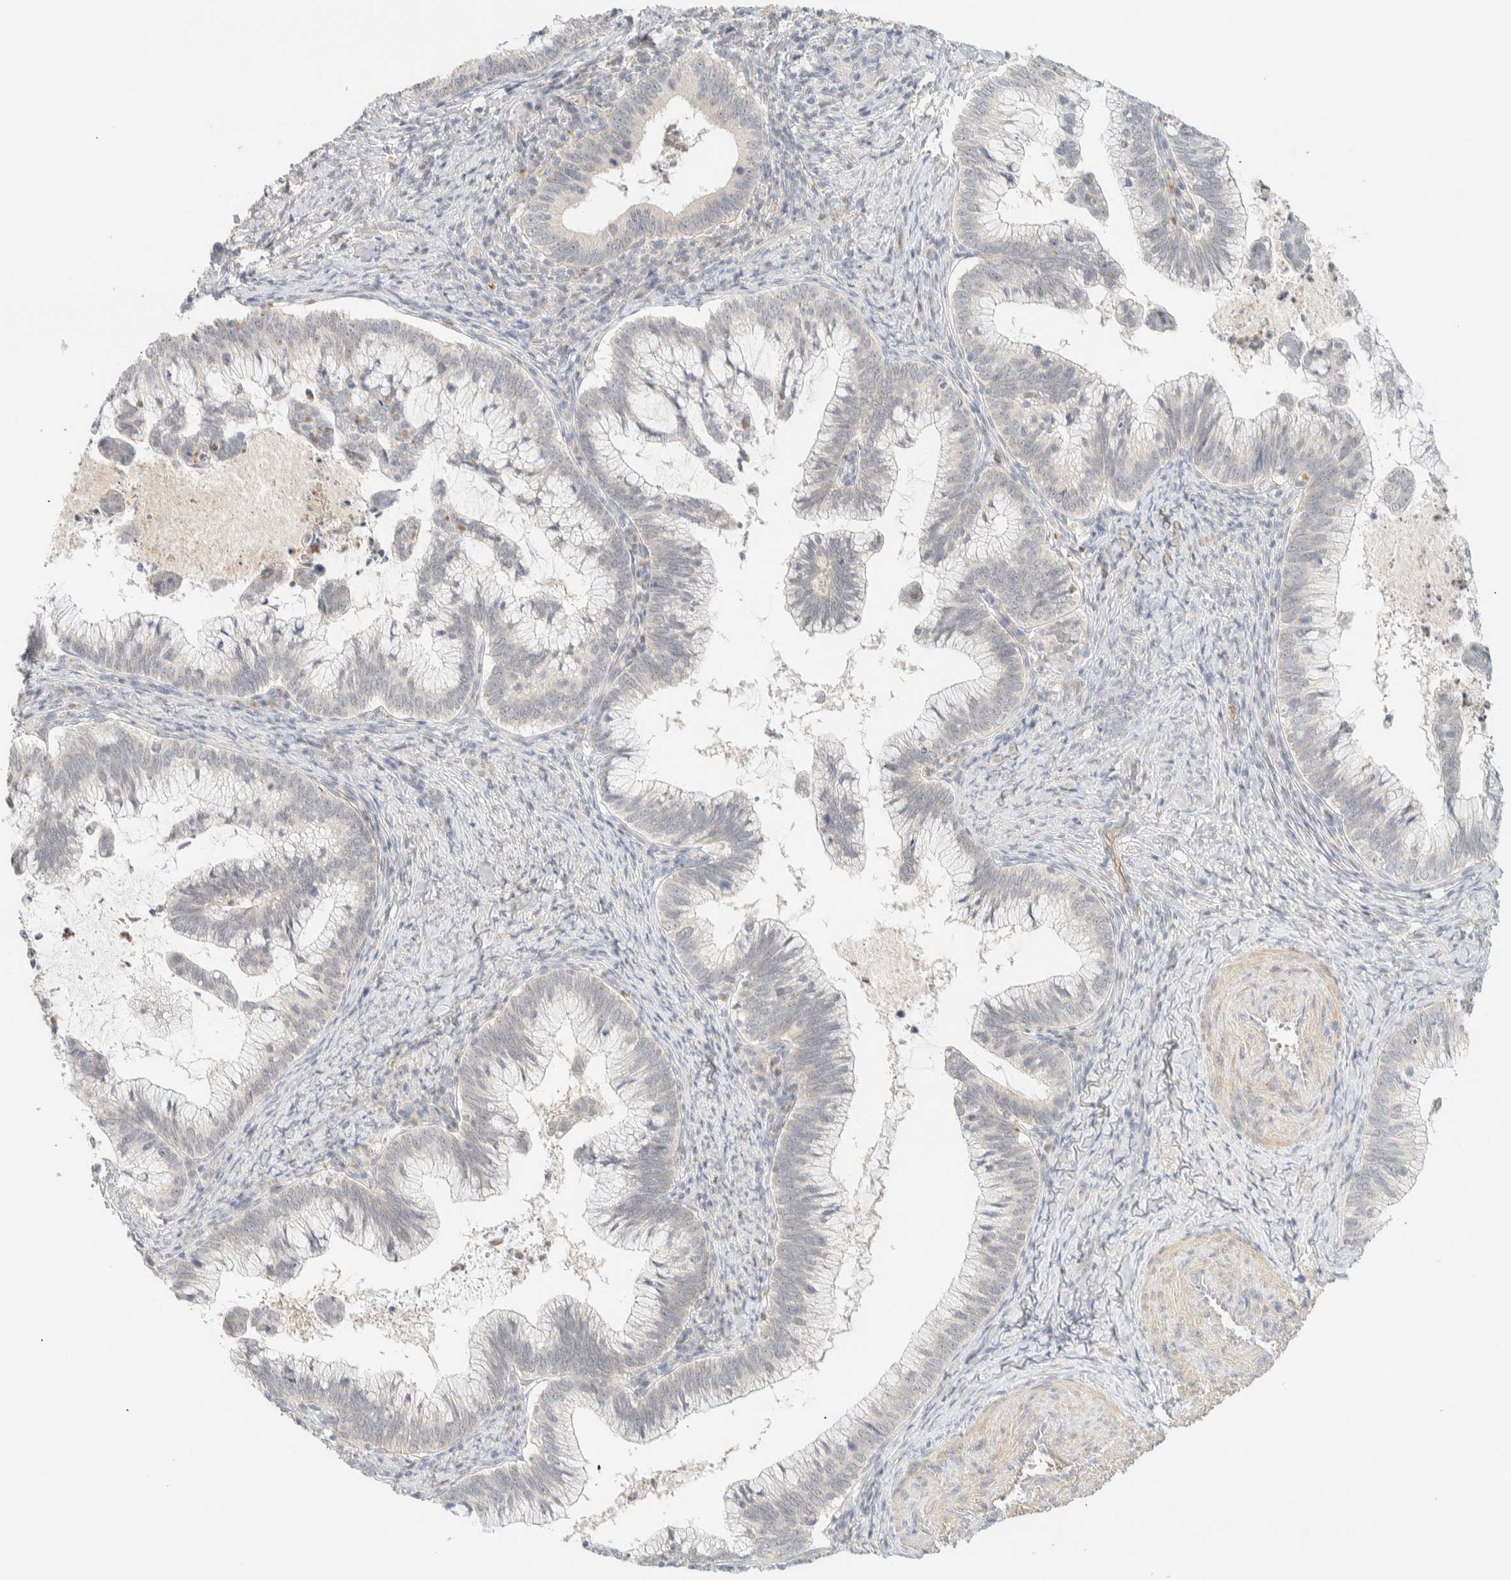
{"staining": {"intensity": "negative", "quantity": "none", "location": "none"}, "tissue": "cervical cancer", "cell_type": "Tumor cells", "image_type": "cancer", "snomed": [{"axis": "morphology", "description": "Adenocarcinoma, NOS"}, {"axis": "topography", "description": "Cervix"}], "caption": "Immunohistochemical staining of human cervical cancer (adenocarcinoma) demonstrates no significant expression in tumor cells. Brightfield microscopy of immunohistochemistry (IHC) stained with DAB (3,3'-diaminobenzidine) (brown) and hematoxylin (blue), captured at high magnification.", "gene": "TNK1", "patient": {"sex": "female", "age": 36}}